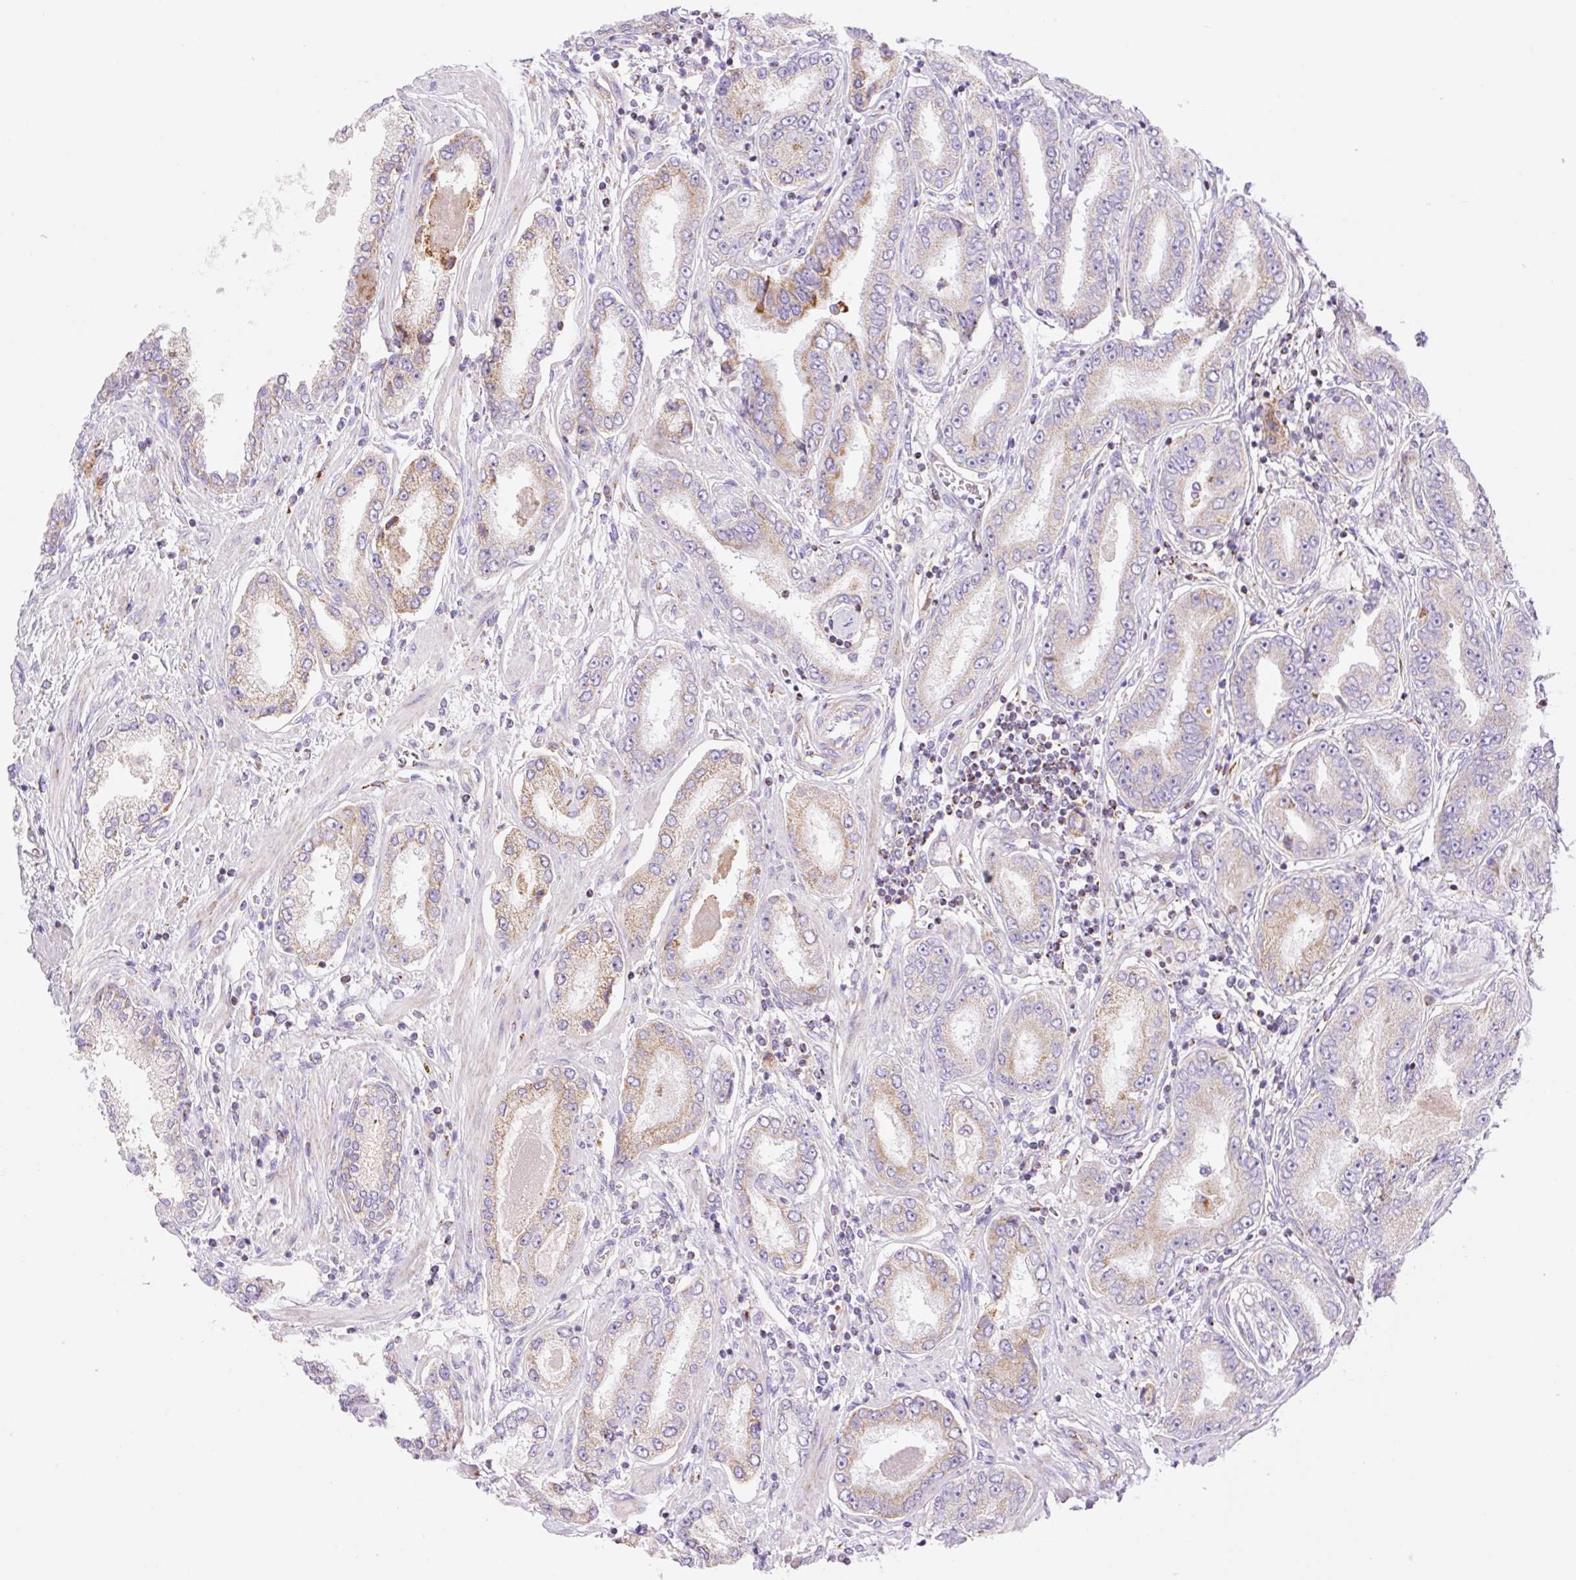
{"staining": {"intensity": "moderate", "quantity": "<25%", "location": "cytoplasmic/membranous"}, "tissue": "prostate cancer", "cell_type": "Tumor cells", "image_type": "cancer", "snomed": [{"axis": "morphology", "description": "Adenocarcinoma, High grade"}, {"axis": "topography", "description": "Prostate"}], "caption": "A brown stain highlights moderate cytoplasmic/membranous expression of a protein in human prostate adenocarcinoma (high-grade) tumor cells.", "gene": "ETNK2", "patient": {"sex": "male", "age": 72}}